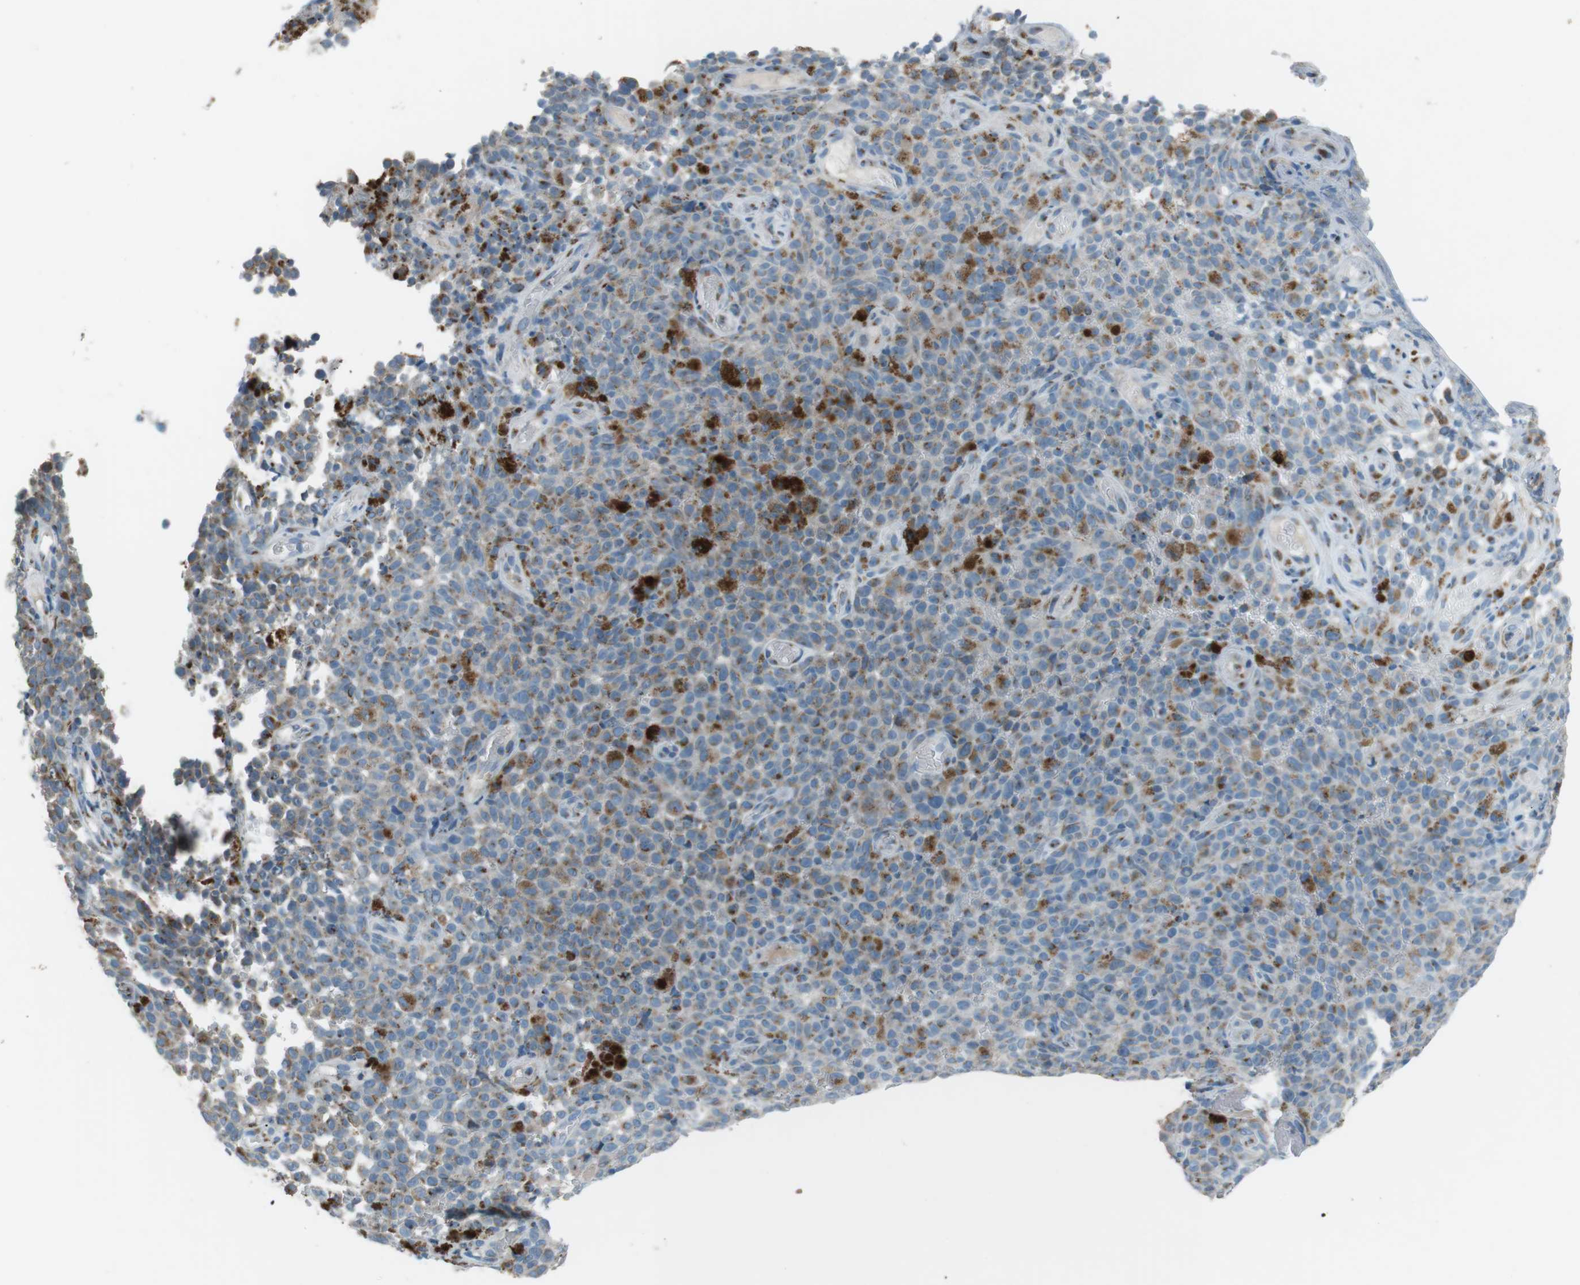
{"staining": {"intensity": "moderate", "quantity": "25%-75%", "location": "cytoplasmic/membranous"}, "tissue": "melanoma", "cell_type": "Tumor cells", "image_type": "cancer", "snomed": [{"axis": "morphology", "description": "Malignant melanoma, NOS"}, {"axis": "topography", "description": "Skin"}], "caption": "DAB immunohistochemical staining of human malignant melanoma shows moderate cytoplasmic/membranous protein expression in approximately 25%-75% of tumor cells.", "gene": "TXNDC15", "patient": {"sex": "female", "age": 82}}